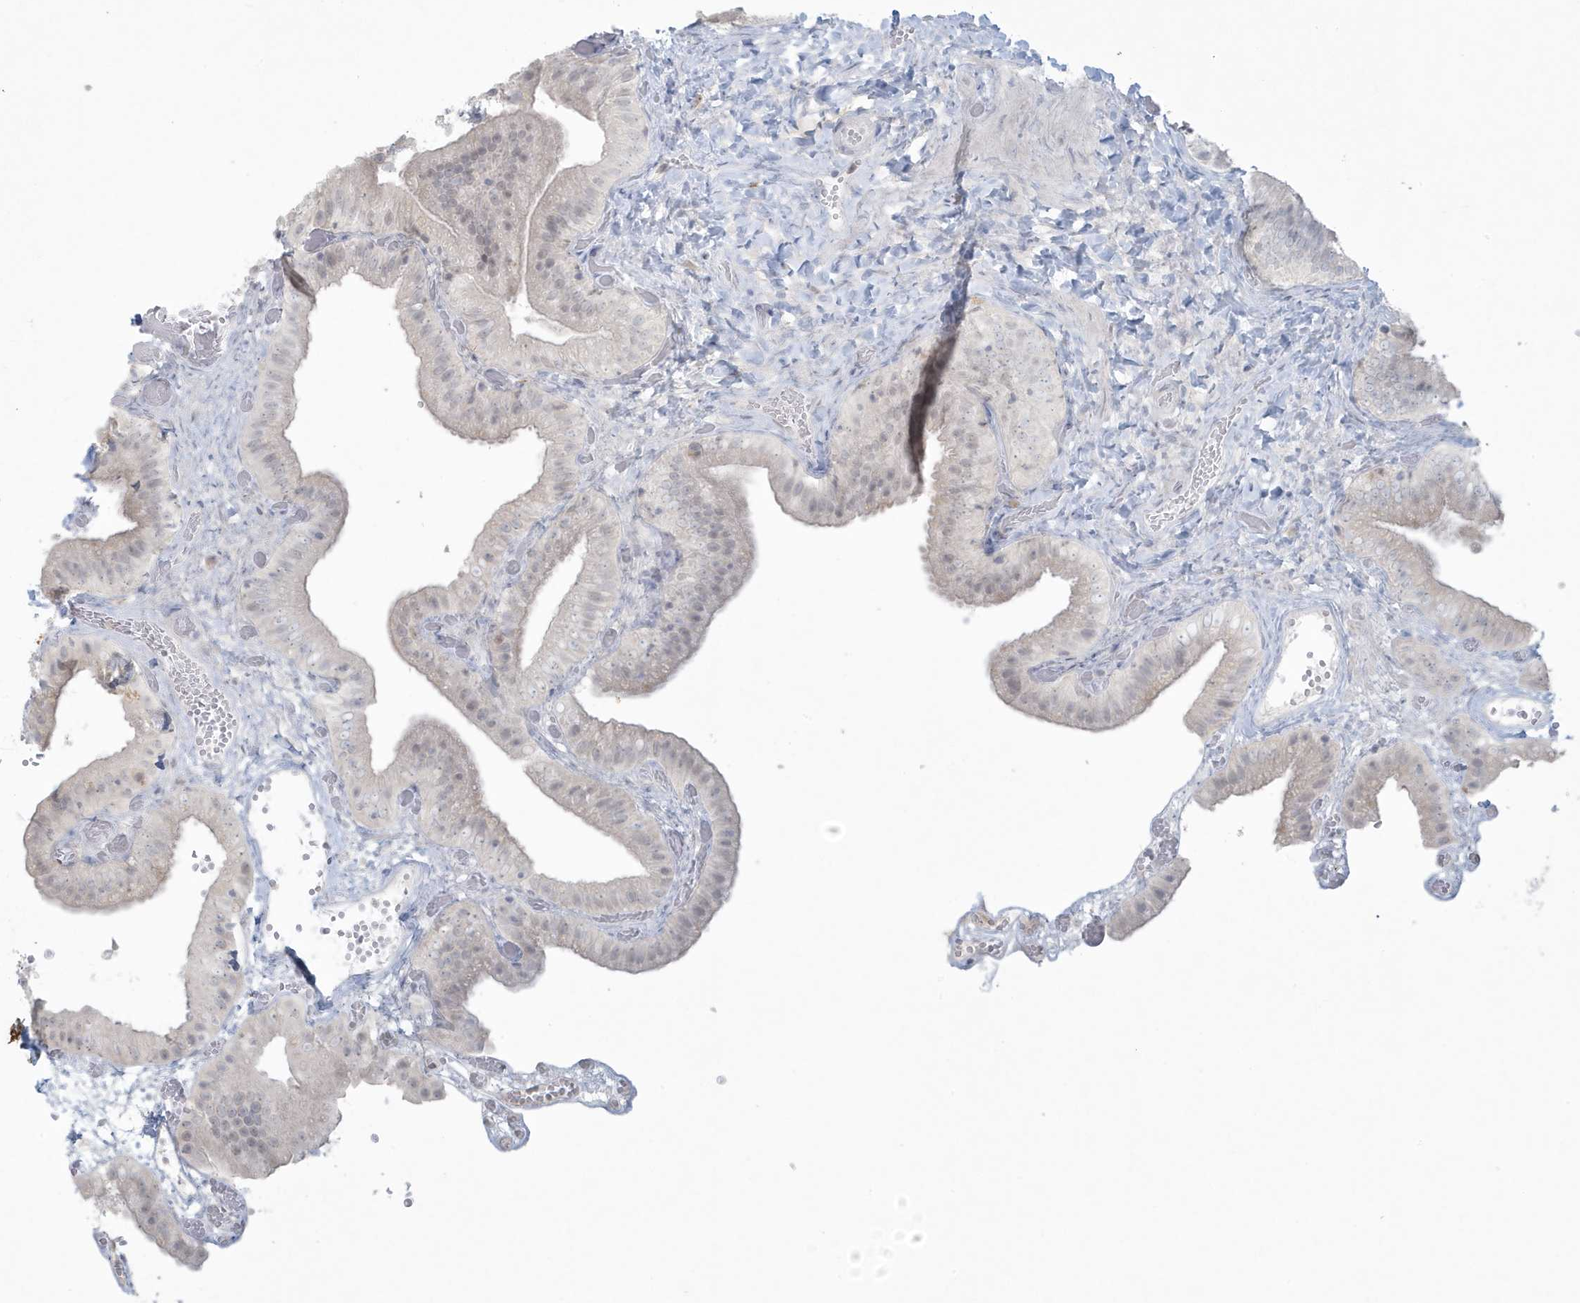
{"staining": {"intensity": "weak", "quantity": "<25%", "location": "nuclear"}, "tissue": "gallbladder", "cell_type": "Glandular cells", "image_type": "normal", "snomed": [{"axis": "morphology", "description": "Normal tissue, NOS"}, {"axis": "topography", "description": "Gallbladder"}], "caption": "Protein analysis of normal gallbladder displays no significant expression in glandular cells. (Stains: DAB immunohistochemistry (IHC) with hematoxylin counter stain, Microscopy: brightfield microscopy at high magnification).", "gene": "HERC6", "patient": {"sex": "female", "age": 64}}